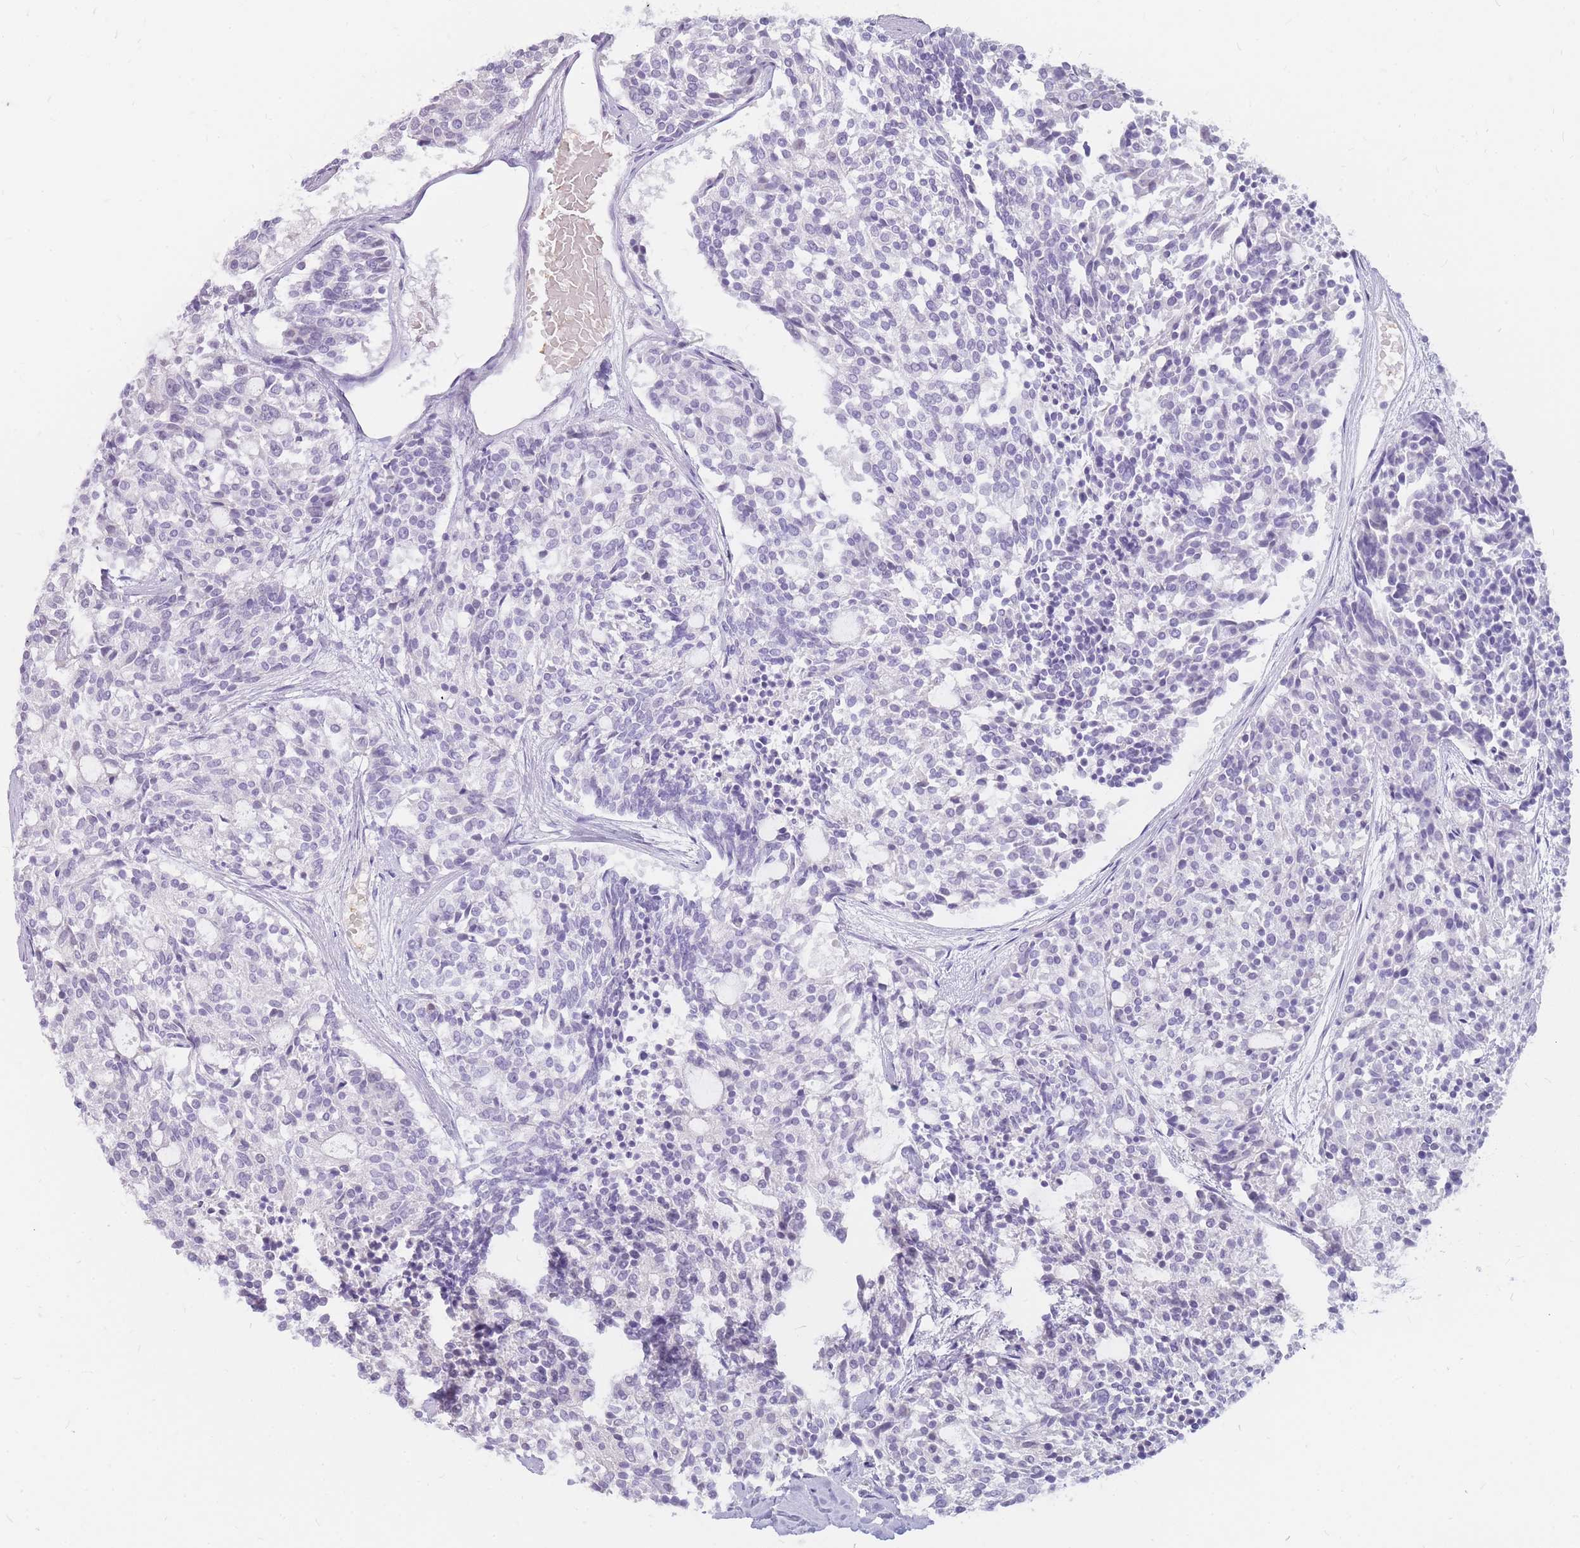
{"staining": {"intensity": "negative", "quantity": "none", "location": "none"}, "tissue": "carcinoid", "cell_type": "Tumor cells", "image_type": "cancer", "snomed": [{"axis": "morphology", "description": "Carcinoid, malignant, NOS"}, {"axis": "topography", "description": "Pancreas"}], "caption": "The photomicrograph displays no staining of tumor cells in malignant carcinoid.", "gene": "INS", "patient": {"sex": "female", "age": 54}}